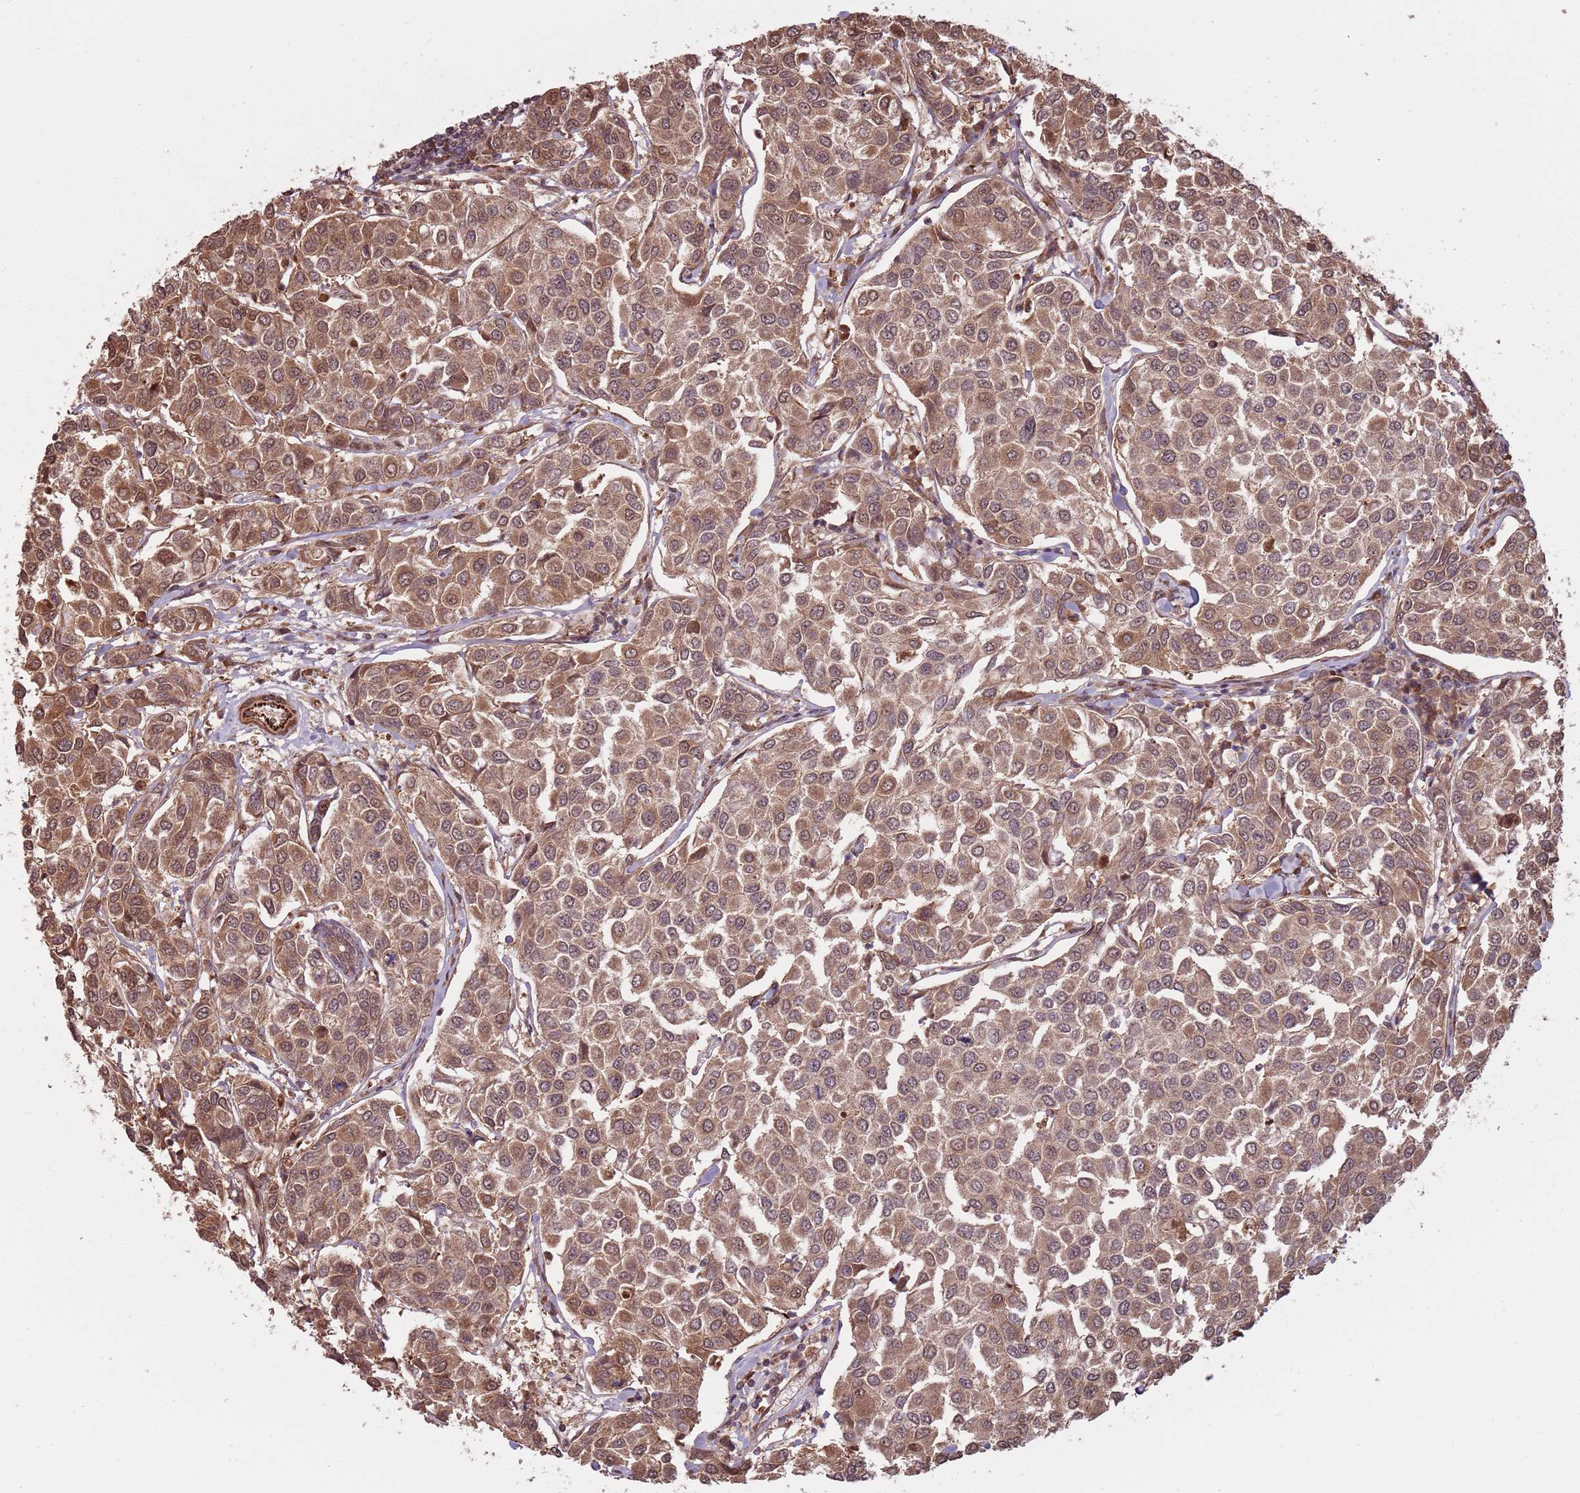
{"staining": {"intensity": "moderate", "quantity": ">75%", "location": "cytoplasmic/membranous,nuclear"}, "tissue": "breast cancer", "cell_type": "Tumor cells", "image_type": "cancer", "snomed": [{"axis": "morphology", "description": "Duct carcinoma"}, {"axis": "topography", "description": "Breast"}], "caption": "Infiltrating ductal carcinoma (breast) stained with a brown dye reveals moderate cytoplasmic/membranous and nuclear positive positivity in about >75% of tumor cells.", "gene": "ADAMTS3", "patient": {"sex": "female", "age": 55}}